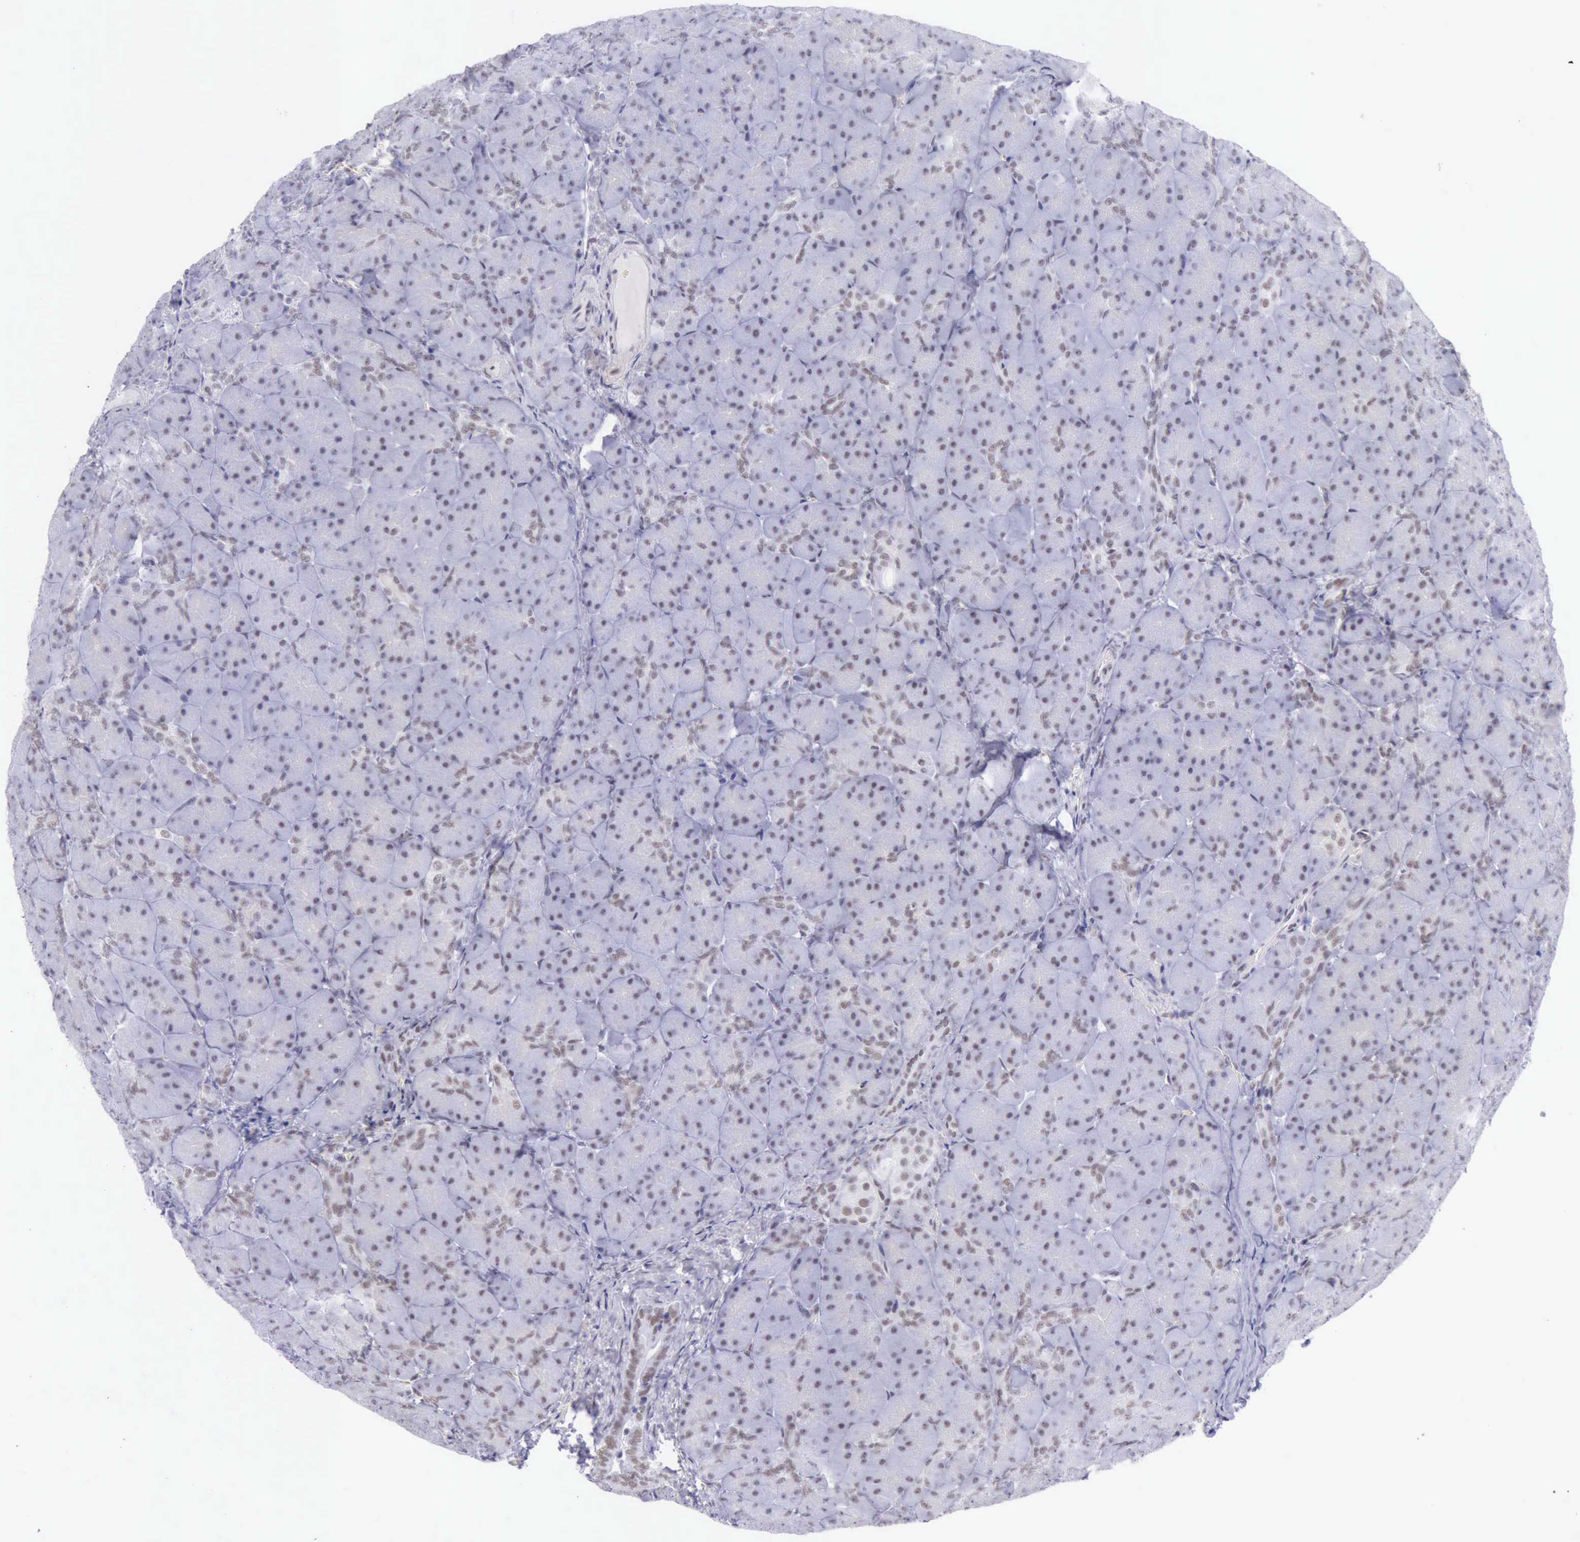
{"staining": {"intensity": "weak", "quantity": "<25%", "location": "nuclear"}, "tissue": "pancreas", "cell_type": "Exocrine glandular cells", "image_type": "normal", "snomed": [{"axis": "morphology", "description": "Normal tissue, NOS"}, {"axis": "topography", "description": "Pancreas"}], "caption": "Immunohistochemistry (IHC) of benign pancreas reveals no staining in exocrine glandular cells.", "gene": "EP300", "patient": {"sex": "male", "age": 66}}